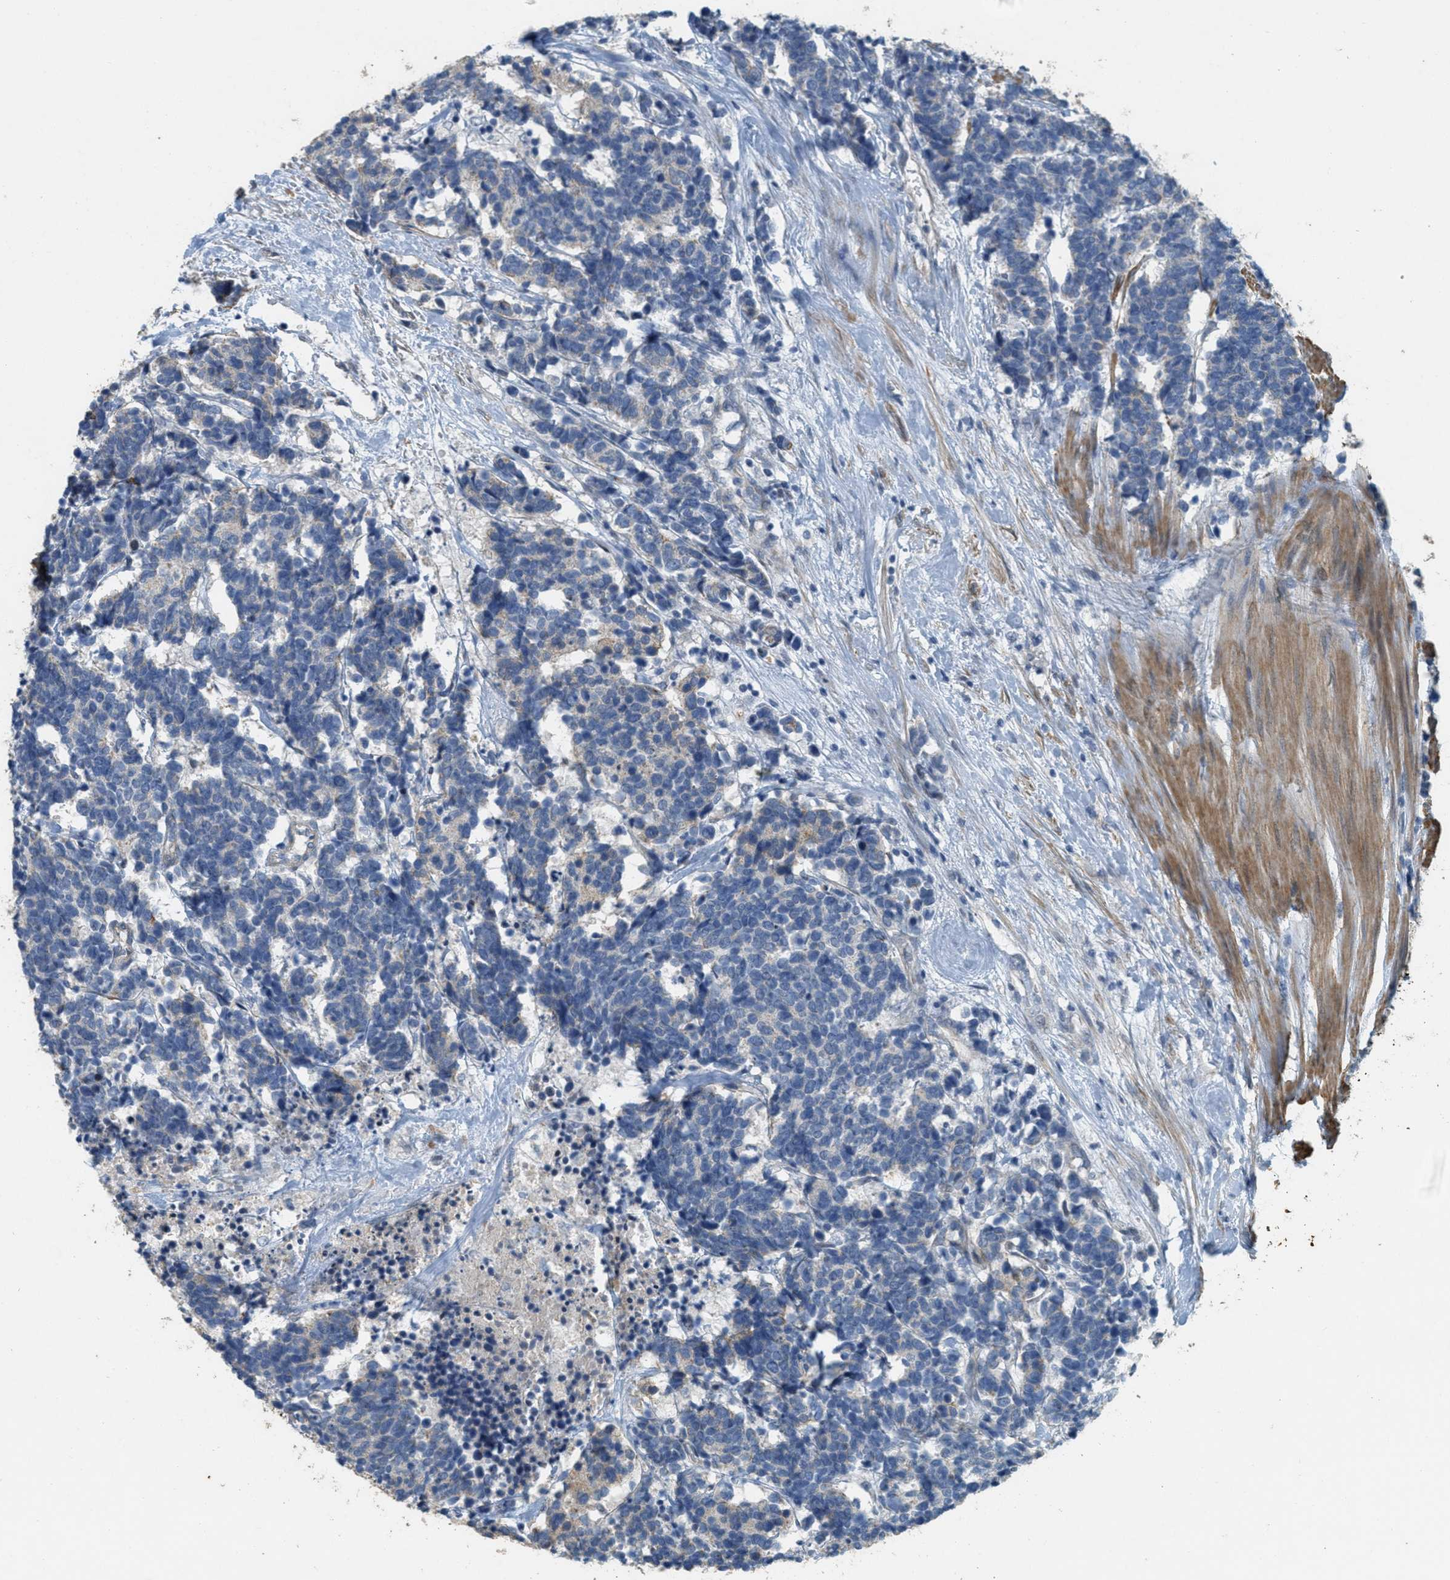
{"staining": {"intensity": "weak", "quantity": "<25%", "location": "cytoplasmic/membranous"}, "tissue": "carcinoid", "cell_type": "Tumor cells", "image_type": "cancer", "snomed": [{"axis": "morphology", "description": "Carcinoma, NOS"}, {"axis": "morphology", "description": "Carcinoid, malignant, NOS"}, {"axis": "topography", "description": "Urinary bladder"}], "caption": "This is an IHC micrograph of carcinoid (malignant). There is no positivity in tumor cells.", "gene": "MRS2", "patient": {"sex": "male", "age": 57}}